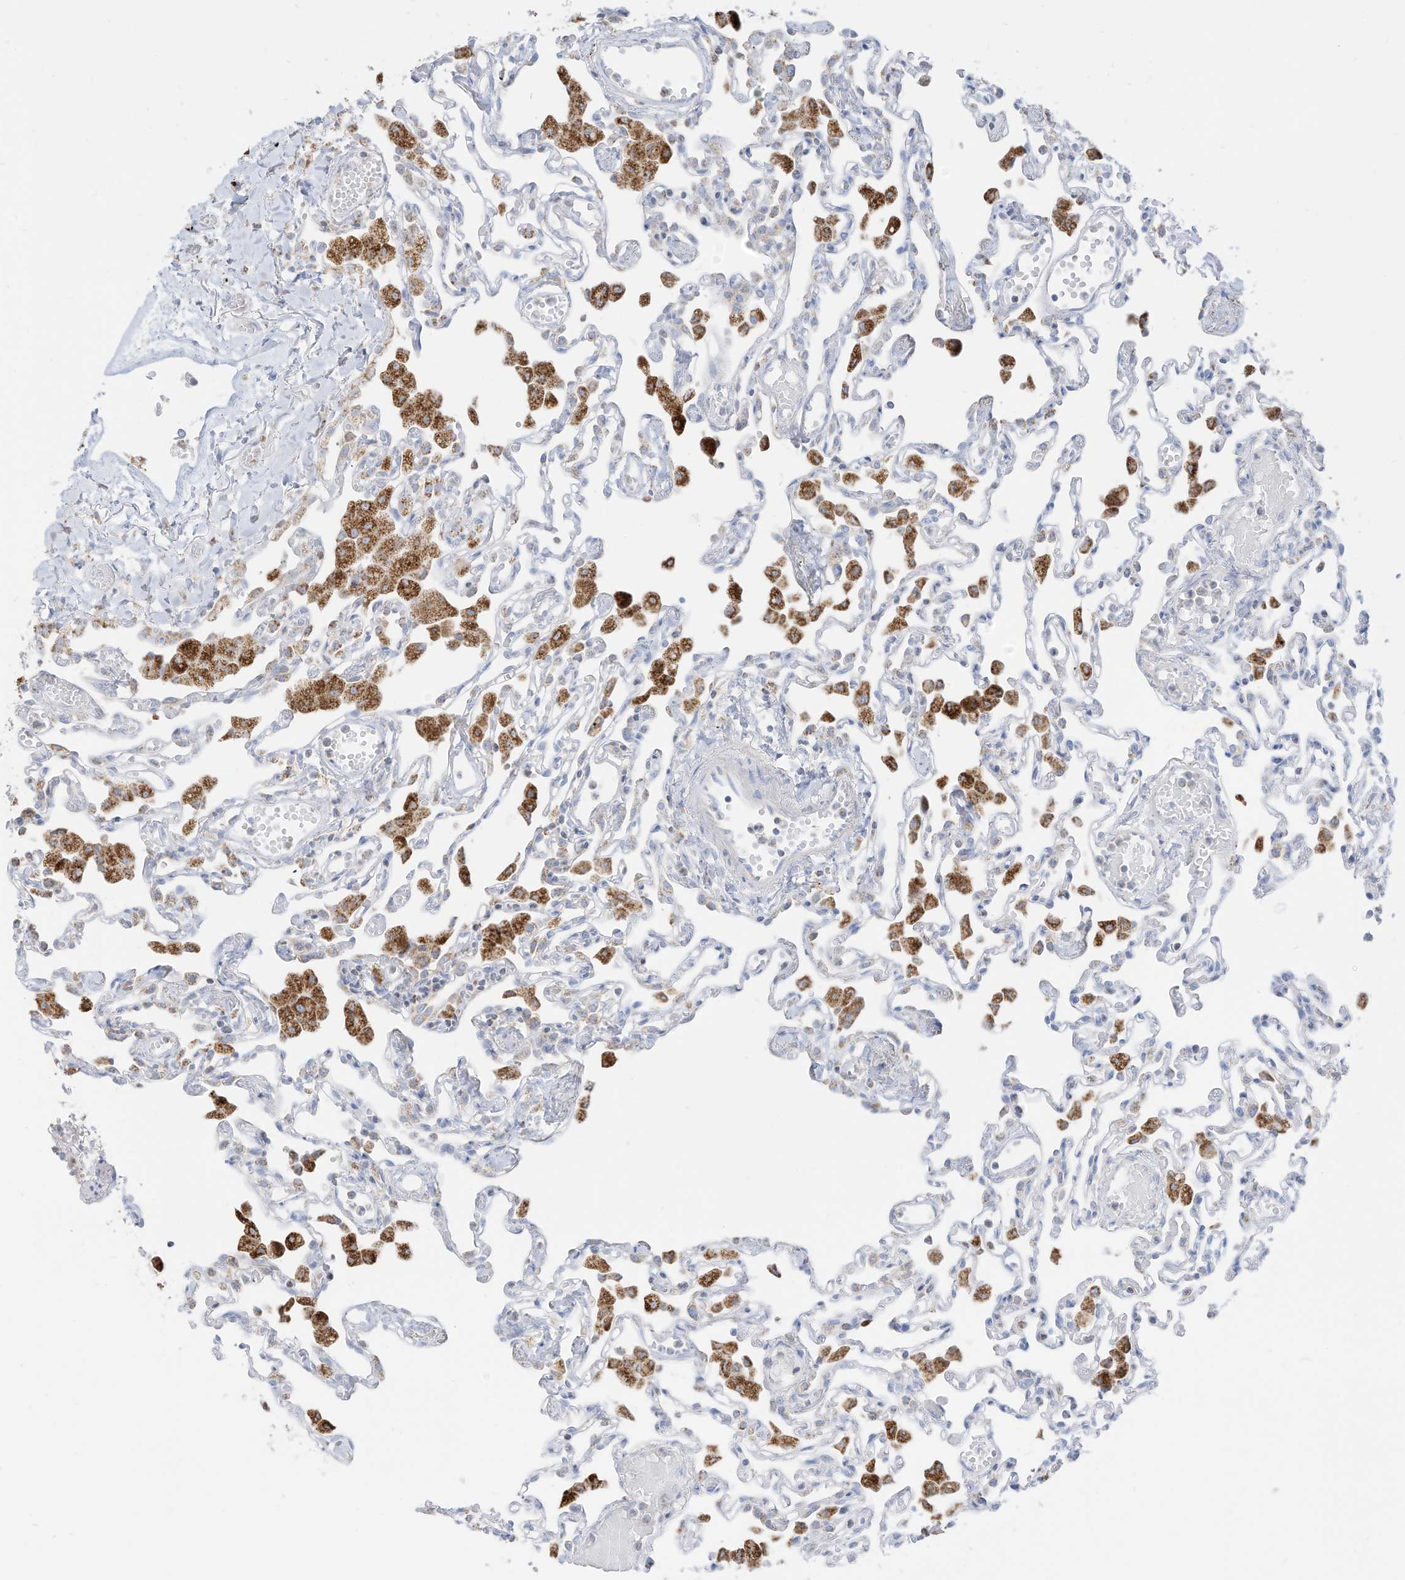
{"staining": {"intensity": "negative", "quantity": "none", "location": "none"}, "tissue": "lung", "cell_type": "Alveolar cells", "image_type": "normal", "snomed": [{"axis": "morphology", "description": "Normal tissue, NOS"}, {"axis": "topography", "description": "Bronchus"}, {"axis": "topography", "description": "Lung"}], "caption": "The IHC image has no significant staining in alveolar cells of lung. (Stains: DAB (3,3'-diaminobenzidine) immunohistochemistry (IHC) with hematoxylin counter stain, Microscopy: brightfield microscopy at high magnification).", "gene": "ETHE1", "patient": {"sex": "female", "age": 49}}